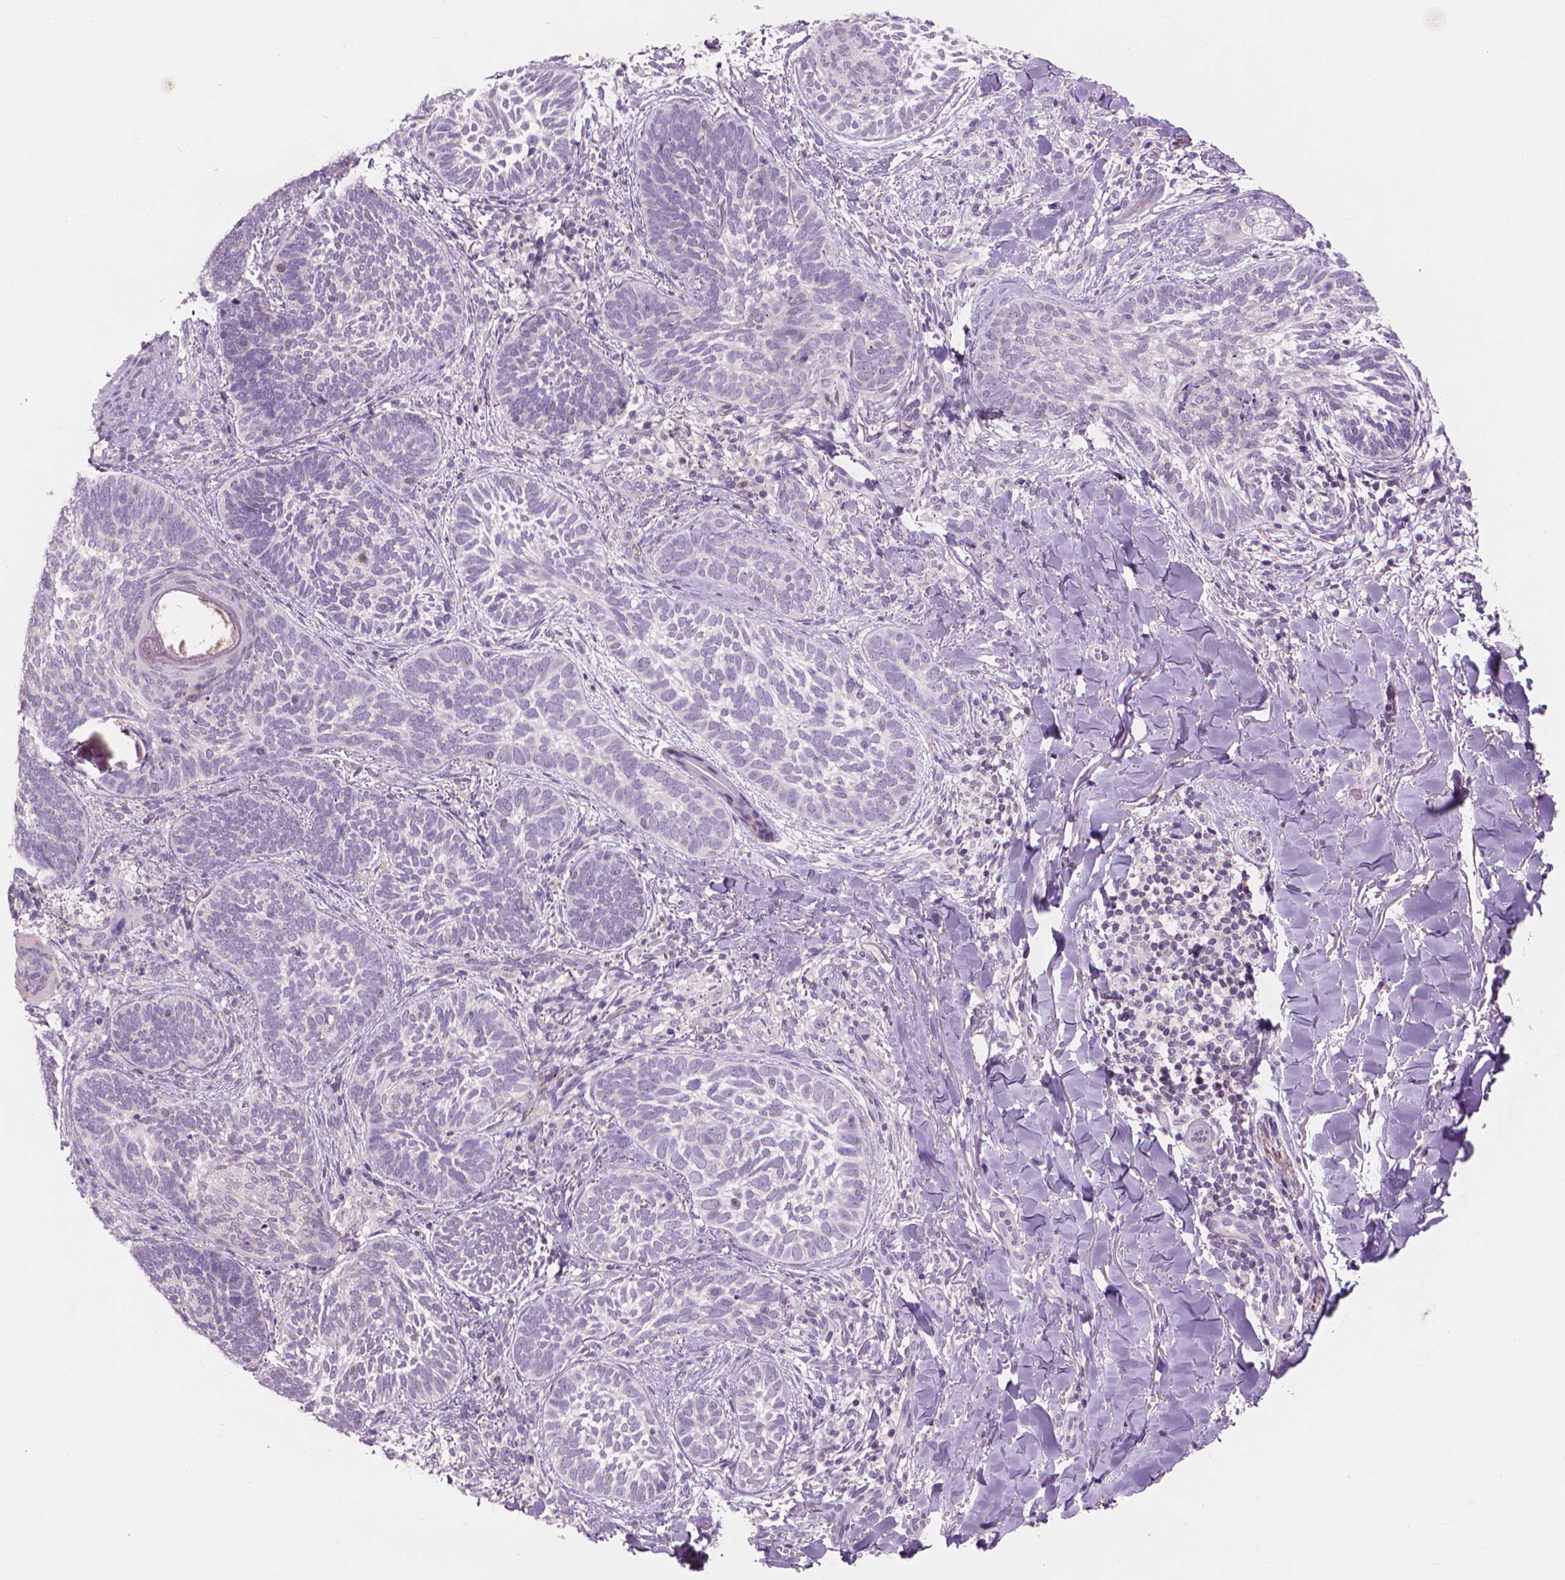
{"staining": {"intensity": "negative", "quantity": "none", "location": "none"}, "tissue": "skin cancer", "cell_type": "Tumor cells", "image_type": "cancer", "snomed": [{"axis": "morphology", "description": "Normal tissue, NOS"}, {"axis": "morphology", "description": "Basal cell carcinoma"}, {"axis": "topography", "description": "Skin"}], "caption": "This is an immunohistochemistry image of human basal cell carcinoma (skin). There is no staining in tumor cells.", "gene": "ENO2", "patient": {"sex": "male", "age": 46}}